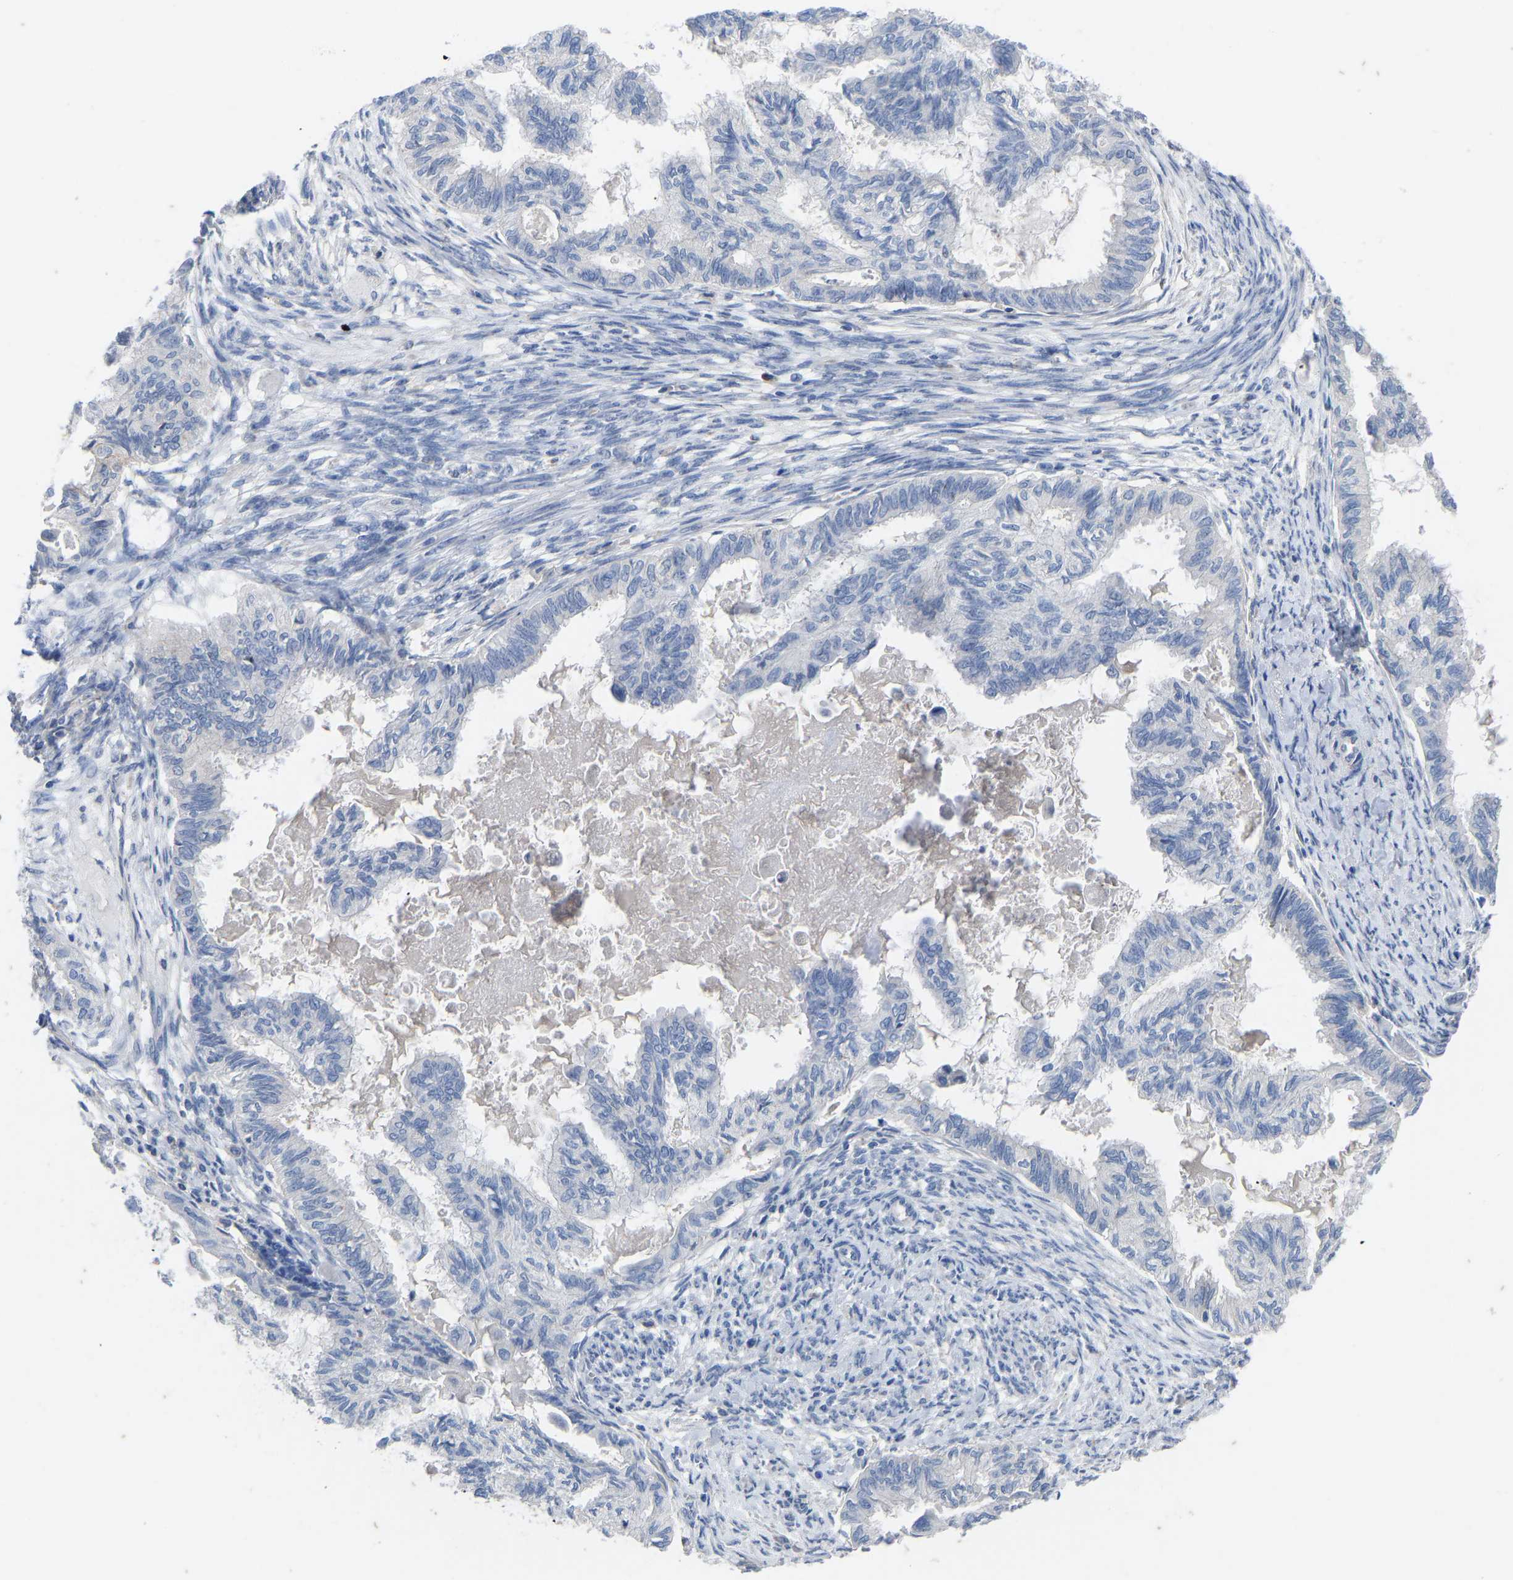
{"staining": {"intensity": "negative", "quantity": "none", "location": "none"}, "tissue": "cervical cancer", "cell_type": "Tumor cells", "image_type": "cancer", "snomed": [{"axis": "morphology", "description": "Normal tissue, NOS"}, {"axis": "morphology", "description": "Adenocarcinoma, NOS"}, {"axis": "topography", "description": "Cervix"}, {"axis": "topography", "description": "Endometrium"}], "caption": "Immunohistochemical staining of human cervical cancer (adenocarcinoma) shows no significant staining in tumor cells.", "gene": "OLIG2", "patient": {"sex": "female", "age": 86}}